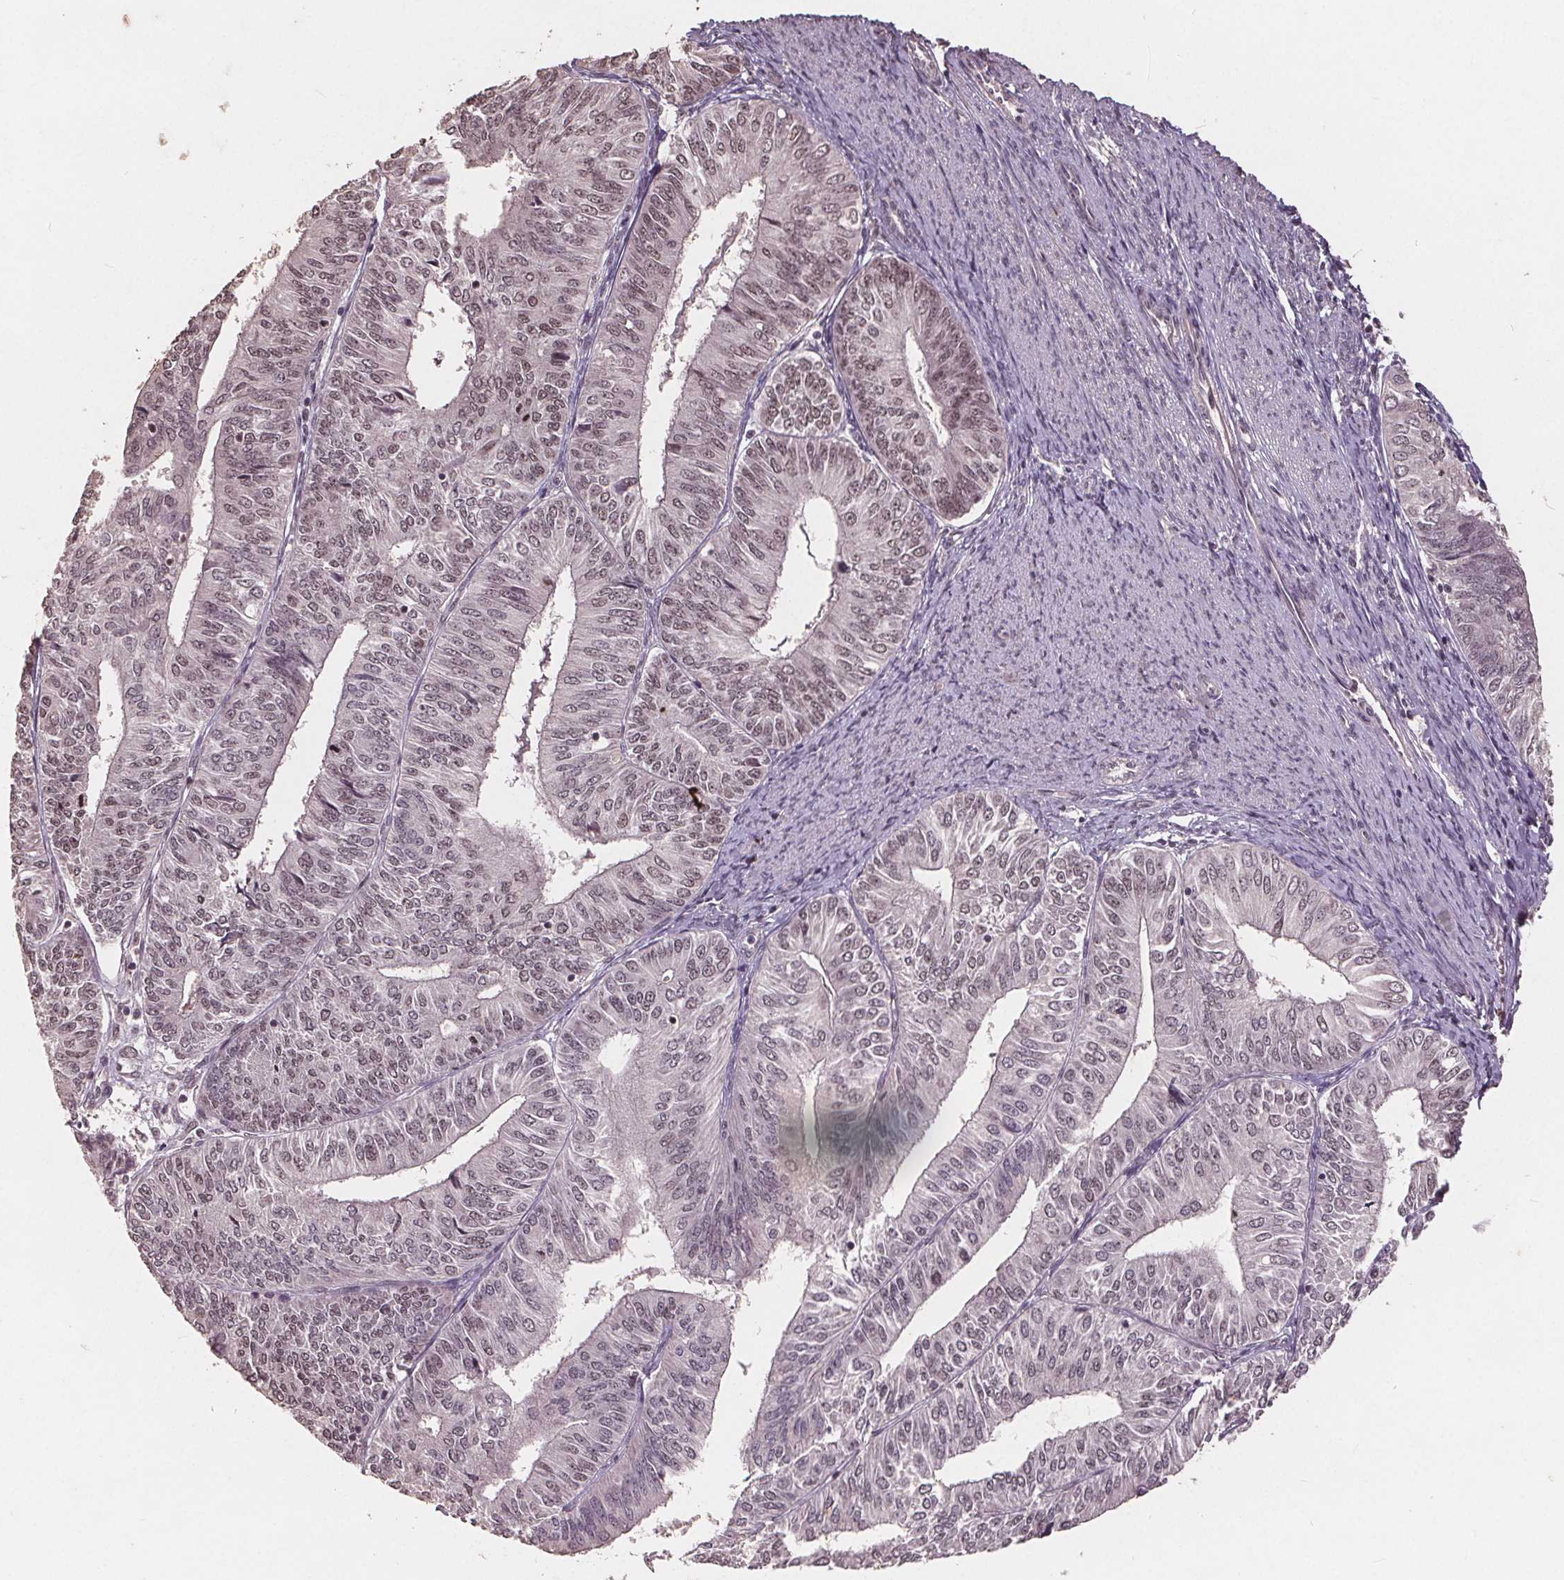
{"staining": {"intensity": "weak", "quantity": "25%-75%", "location": "nuclear"}, "tissue": "endometrial cancer", "cell_type": "Tumor cells", "image_type": "cancer", "snomed": [{"axis": "morphology", "description": "Adenocarcinoma, NOS"}, {"axis": "topography", "description": "Endometrium"}], "caption": "IHC of human endometrial cancer reveals low levels of weak nuclear positivity in about 25%-75% of tumor cells. The staining was performed using DAB (3,3'-diaminobenzidine), with brown indicating positive protein expression. Nuclei are stained blue with hematoxylin.", "gene": "DNMT3B", "patient": {"sex": "female", "age": 58}}